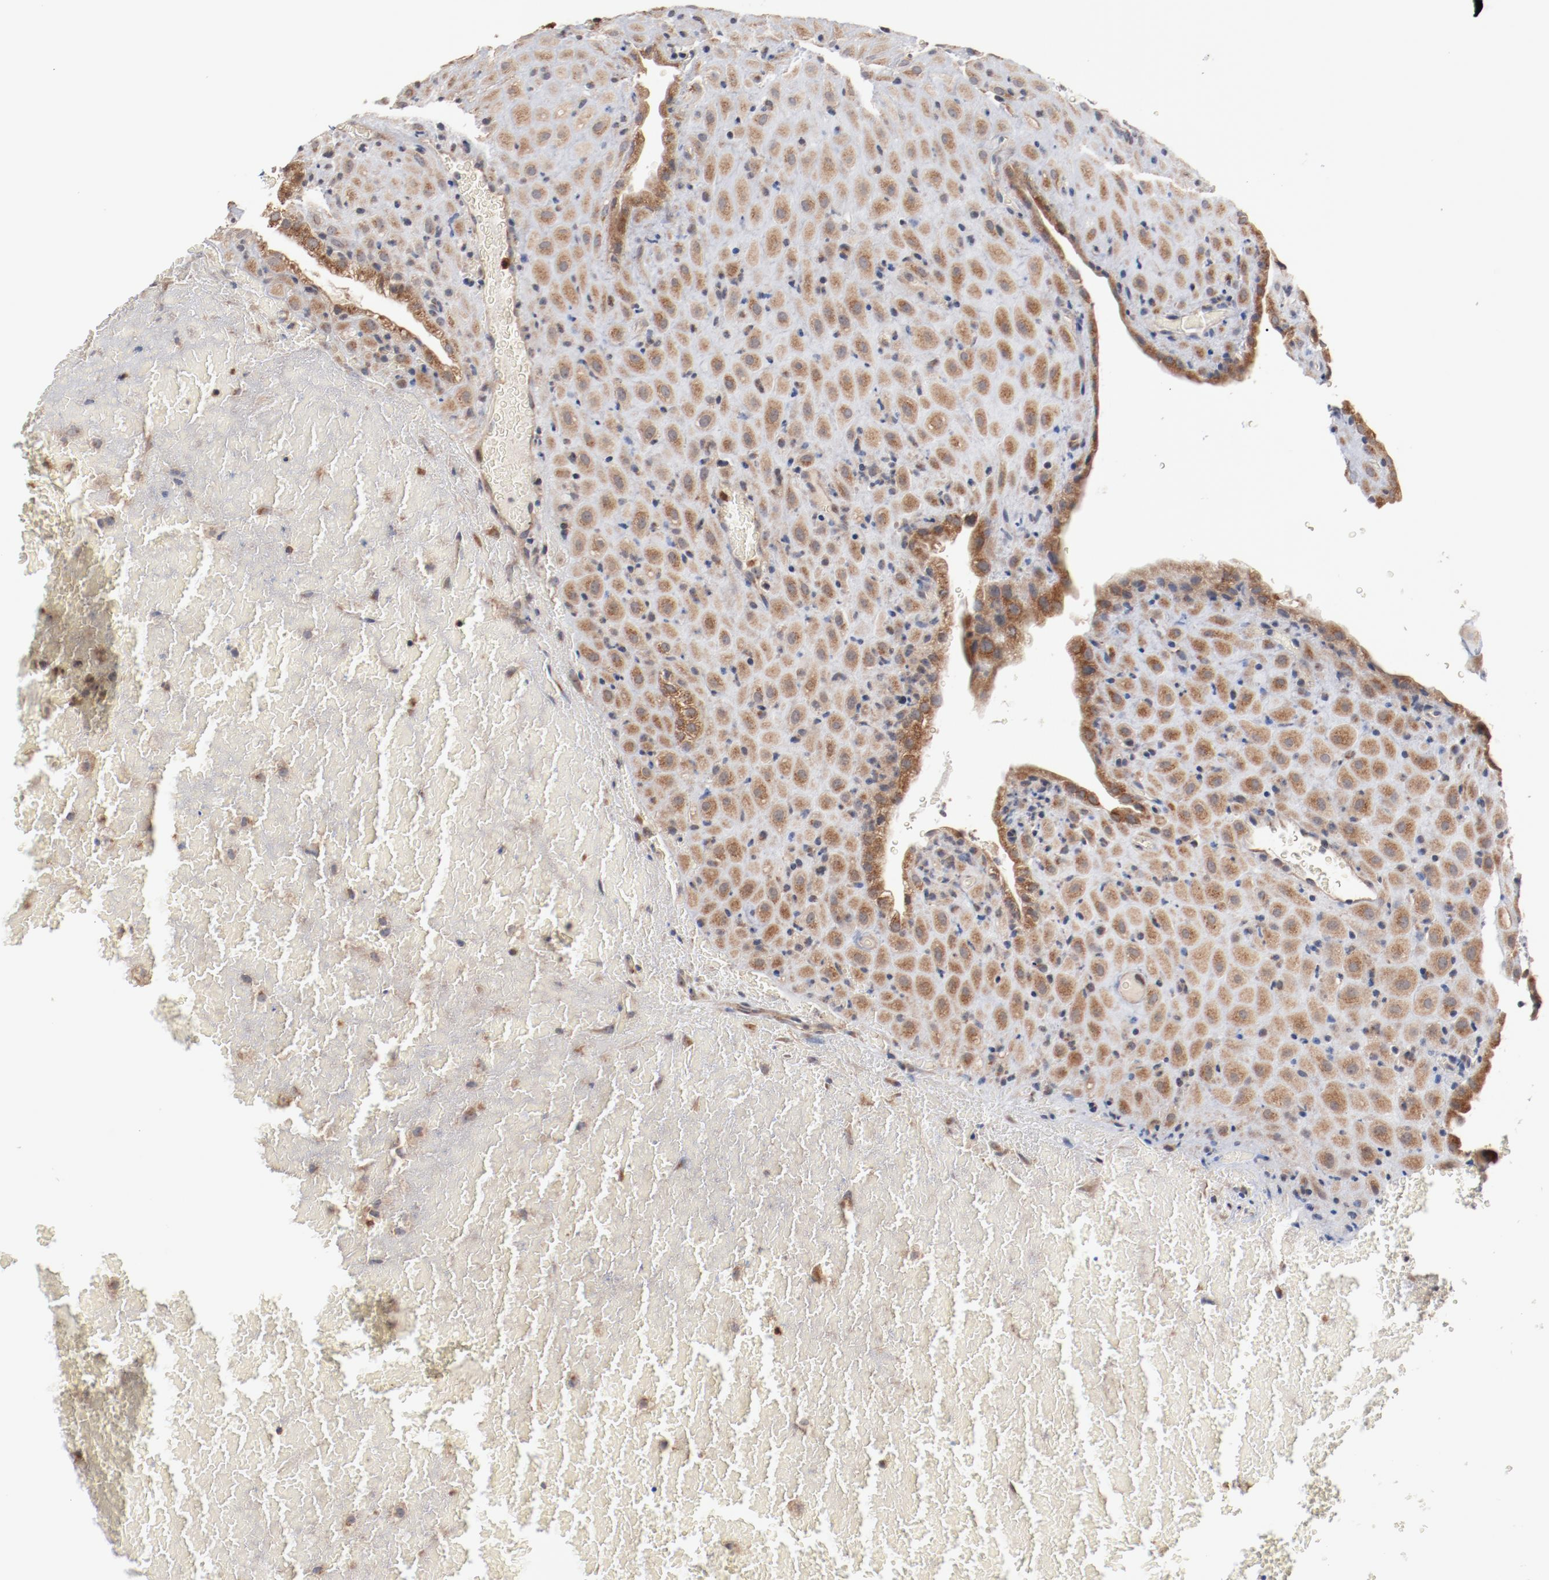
{"staining": {"intensity": "moderate", "quantity": ">75%", "location": "cytoplasmic/membranous"}, "tissue": "placenta", "cell_type": "Decidual cells", "image_type": "normal", "snomed": [{"axis": "morphology", "description": "Normal tissue, NOS"}, {"axis": "topography", "description": "Placenta"}], "caption": "Decidual cells reveal medium levels of moderate cytoplasmic/membranous staining in approximately >75% of cells in normal human placenta. (DAB (3,3'-diaminobenzidine) IHC with brightfield microscopy, high magnification).", "gene": "RNASE11", "patient": {"sex": "female", "age": 19}}